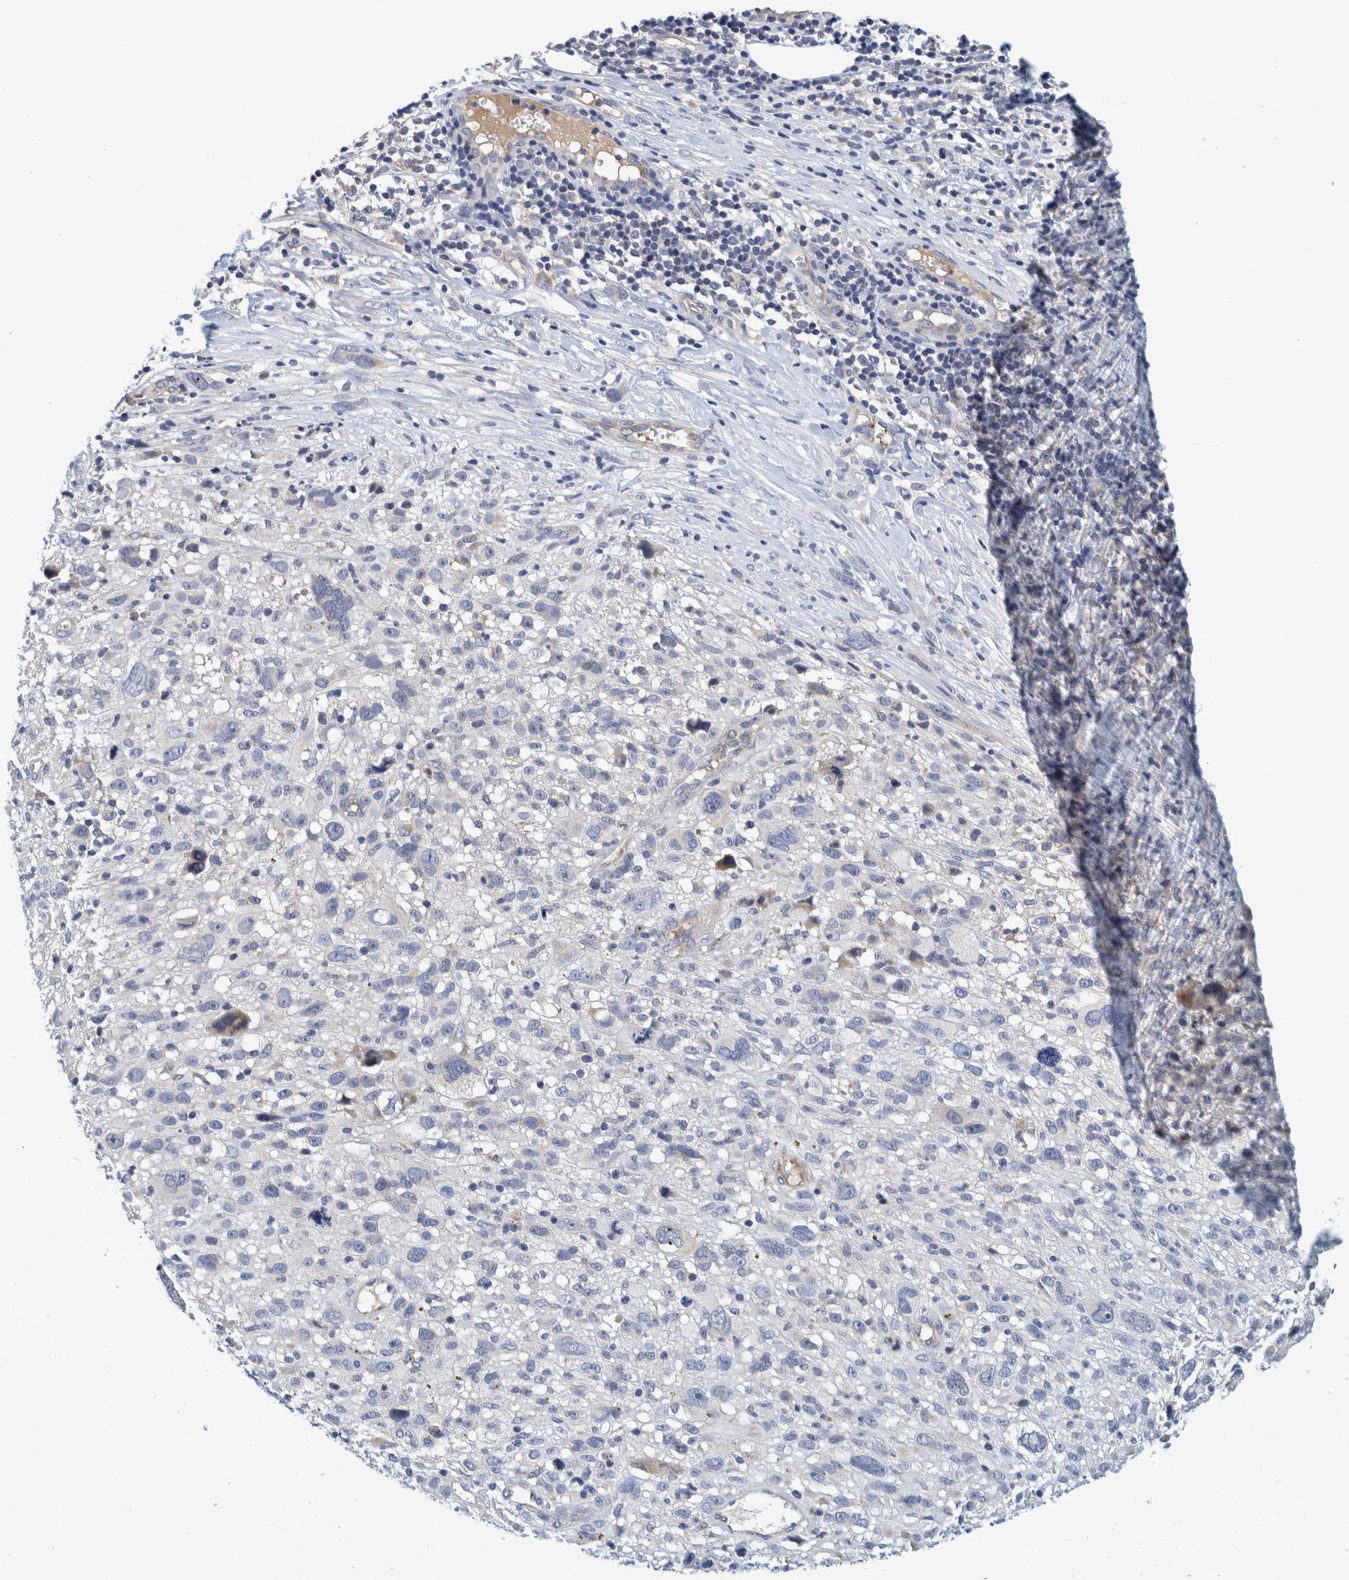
{"staining": {"intensity": "negative", "quantity": "none", "location": "none"}, "tissue": "melanoma", "cell_type": "Tumor cells", "image_type": "cancer", "snomed": [{"axis": "morphology", "description": "Malignant melanoma, NOS"}, {"axis": "topography", "description": "Skin"}], "caption": "This is a photomicrograph of immunohistochemistry staining of malignant melanoma, which shows no expression in tumor cells. Nuclei are stained in blue.", "gene": "ZNF324B", "patient": {"sex": "female", "age": 55}}